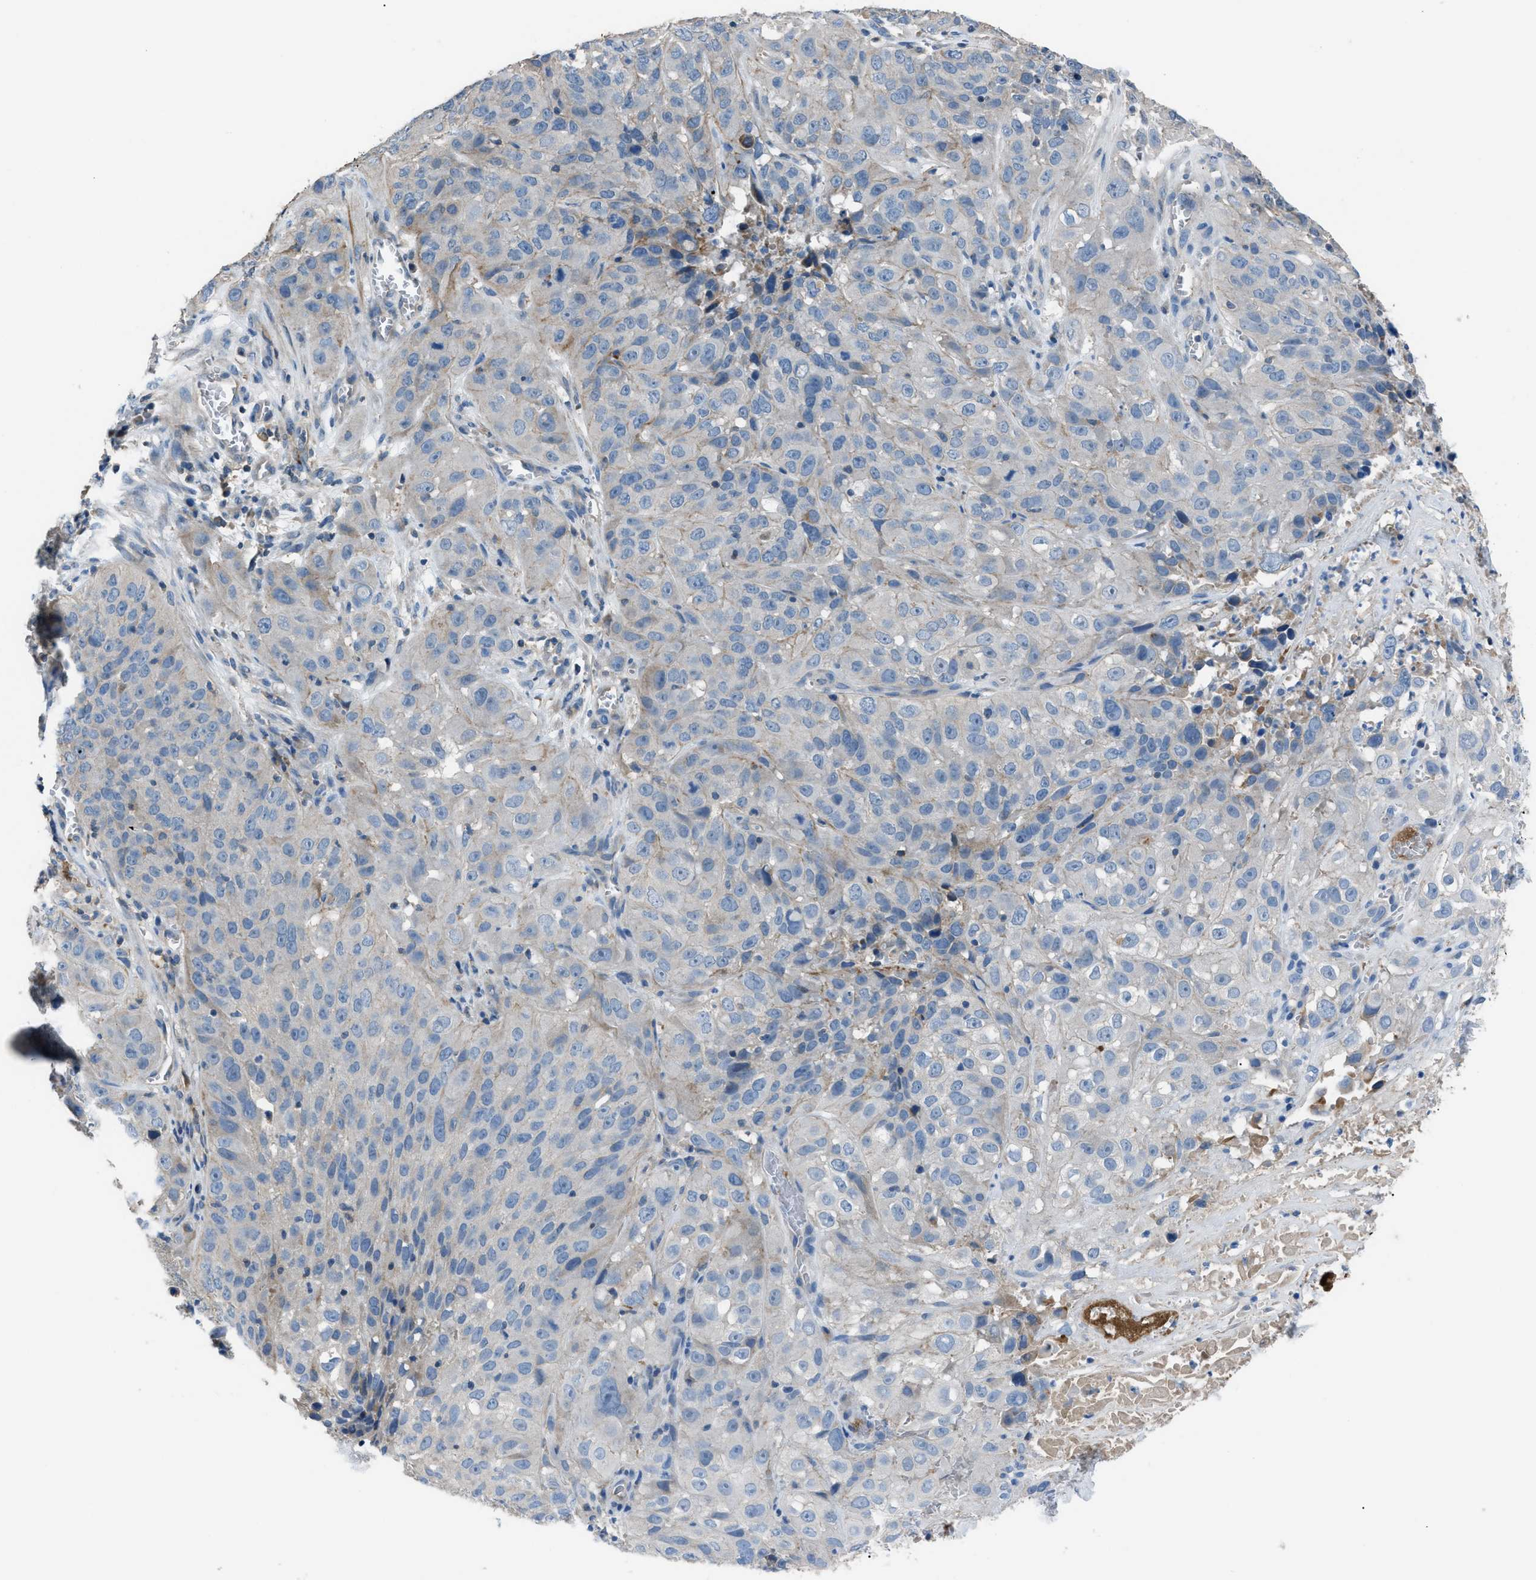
{"staining": {"intensity": "negative", "quantity": "none", "location": "none"}, "tissue": "cervical cancer", "cell_type": "Tumor cells", "image_type": "cancer", "snomed": [{"axis": "morphology", "description": "Squamous cell carcinoma, NOS"}, {"axis": "topography", "description": "Cervix"}], "caption": "Immunohistochemistry (IHC) photomicrograph of neoplastic tissue: cervical cancer (squamous cell carcinoma) stained with DAB (3,3'-diaminobenzidine) demonstrates no significant protein positivity in tumor cells. (DAB immunohistochemistry (IHC), high magnification).", "gene": "SGCZ", "patient": {"sex": "female", "age": 32}}